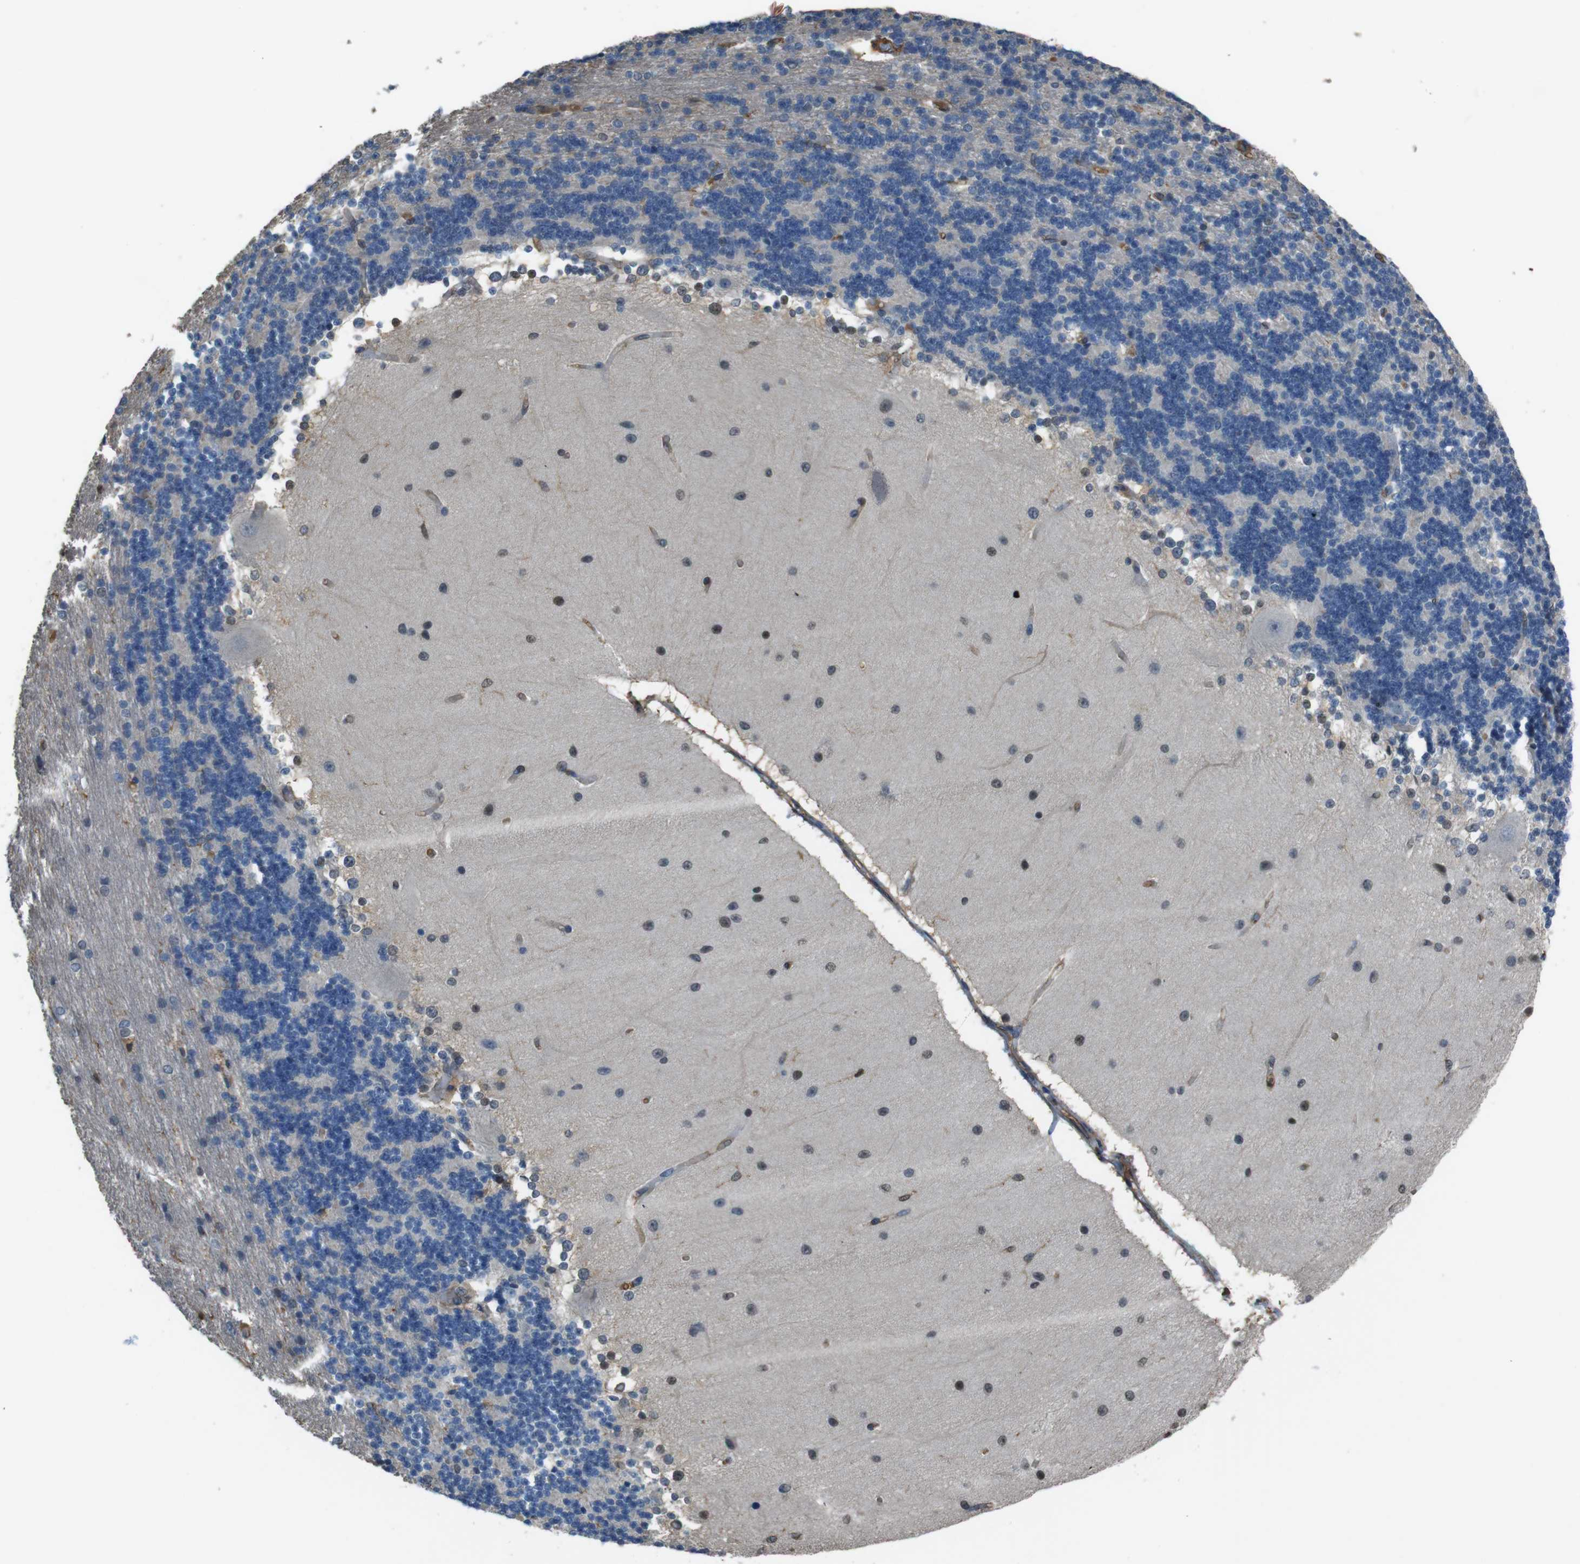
{"staining": {"intensity": "negative", "quantity": "none", "location": "none"}, "tissue": "cerebellum", "cell_type": "Cells in granular layer", "image_type": "normal", "snomed": [{"axis": "morphology", "description": "Normal tissue, NOS"}, {"axis": "topography", "description": "Cerebellum"}], "caption": "Immunohistochemistry histopathology image of normal human cerebellum stained for a protein (brown), which reveals no positivity in cells in granular layer.", "gene": "FCAR", "patient": {"sex": "female", "age": 54}}